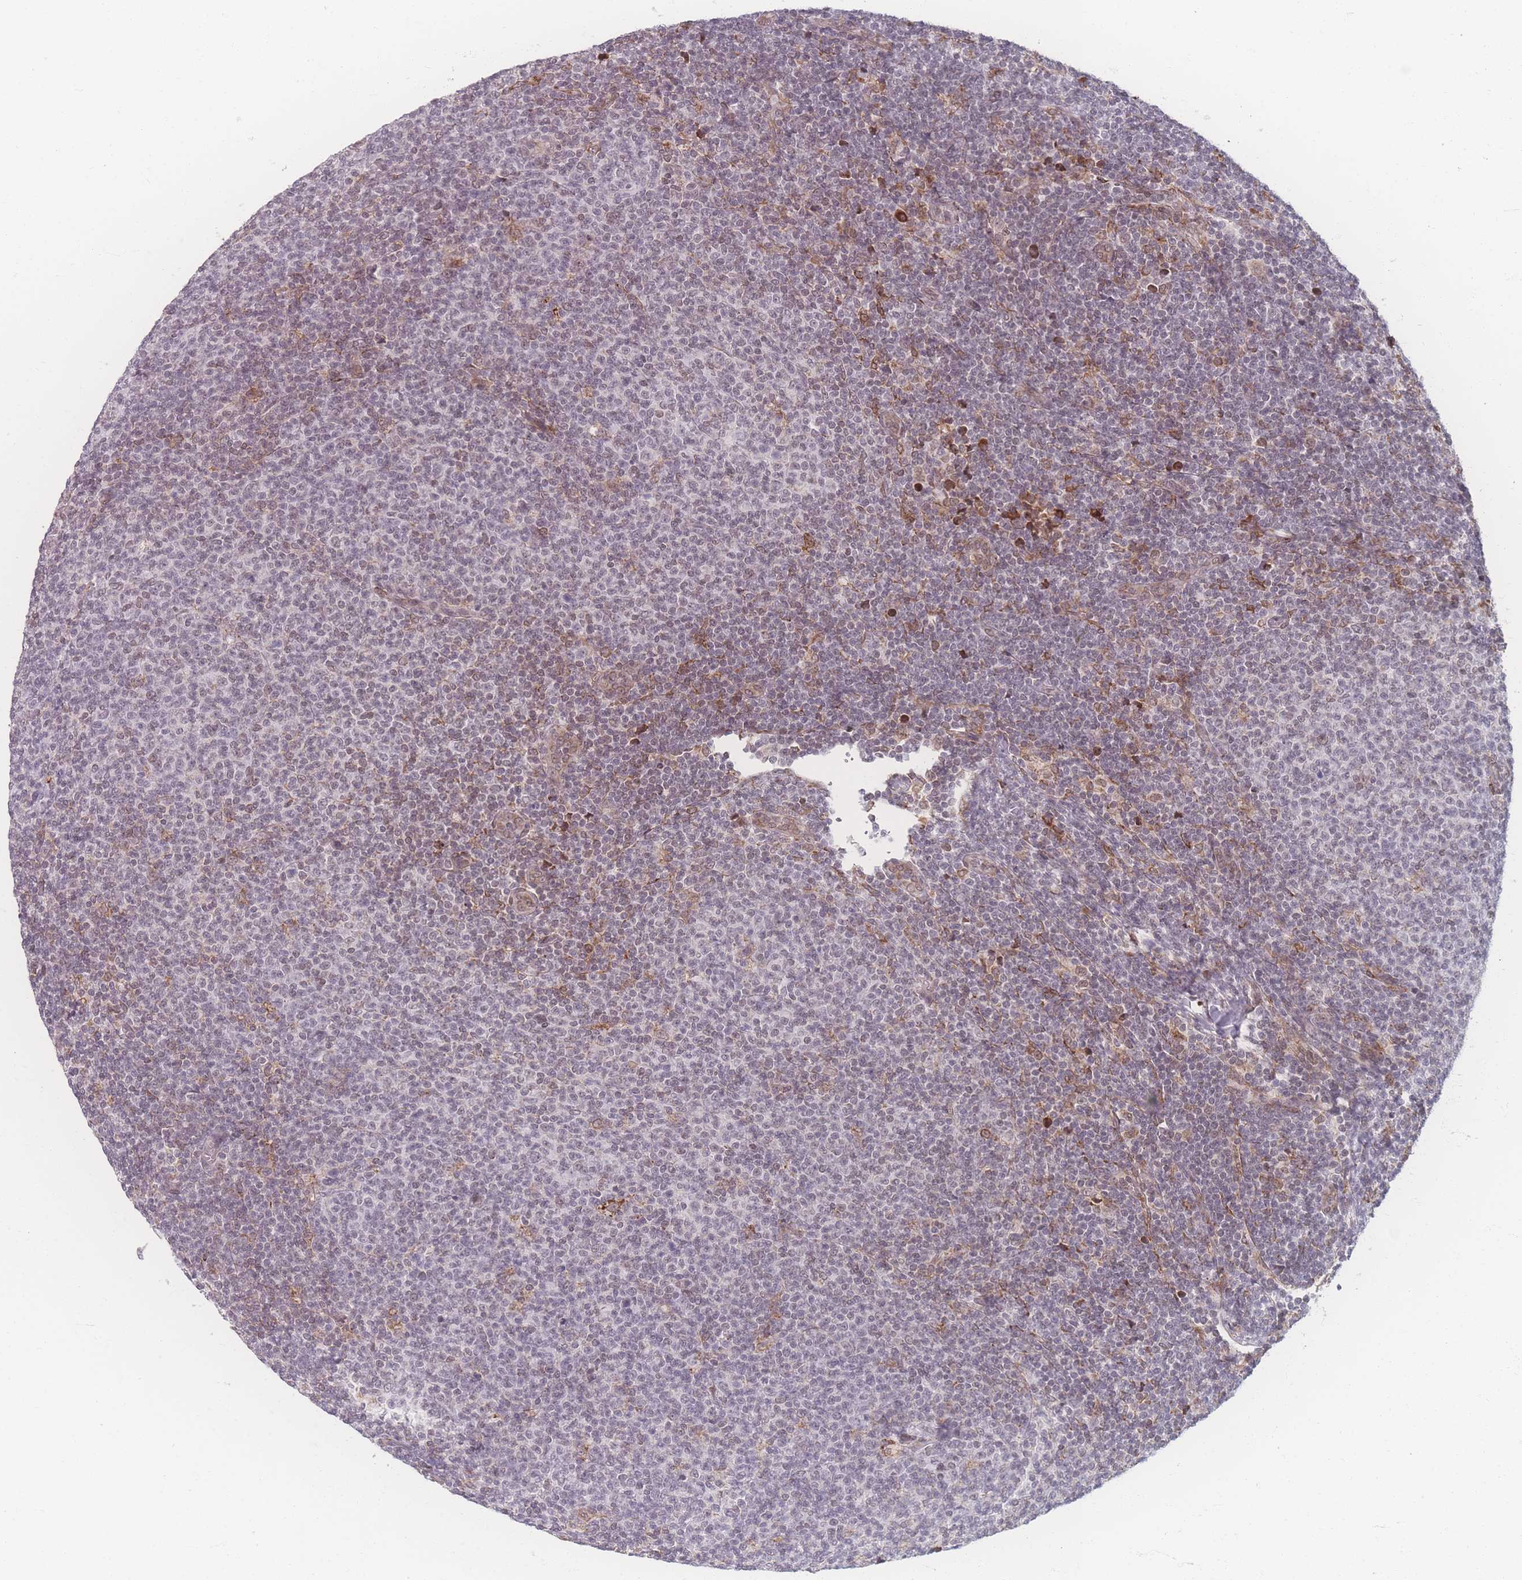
{"staining": {"intensity": "weak", "quantity": "<25%", "location": "nuclear"}, "tissue": "lymphoma", "cell_type": "Tumor cells", "image_type": "cancer", "snomed": [{"axis": "morphology", "description": "Malignant lymphoma, non-Hodgkin's type, Low grade"}, {"axis": "topography", "description": "Lymph node"}], "caption": "IHC of human malignant lymphoma, non-Hodgkin's type (low-grade) shows no staining in tumor cells.", "gene": "ZC3H13", "patient": {"sex": "male", "age": 66}}